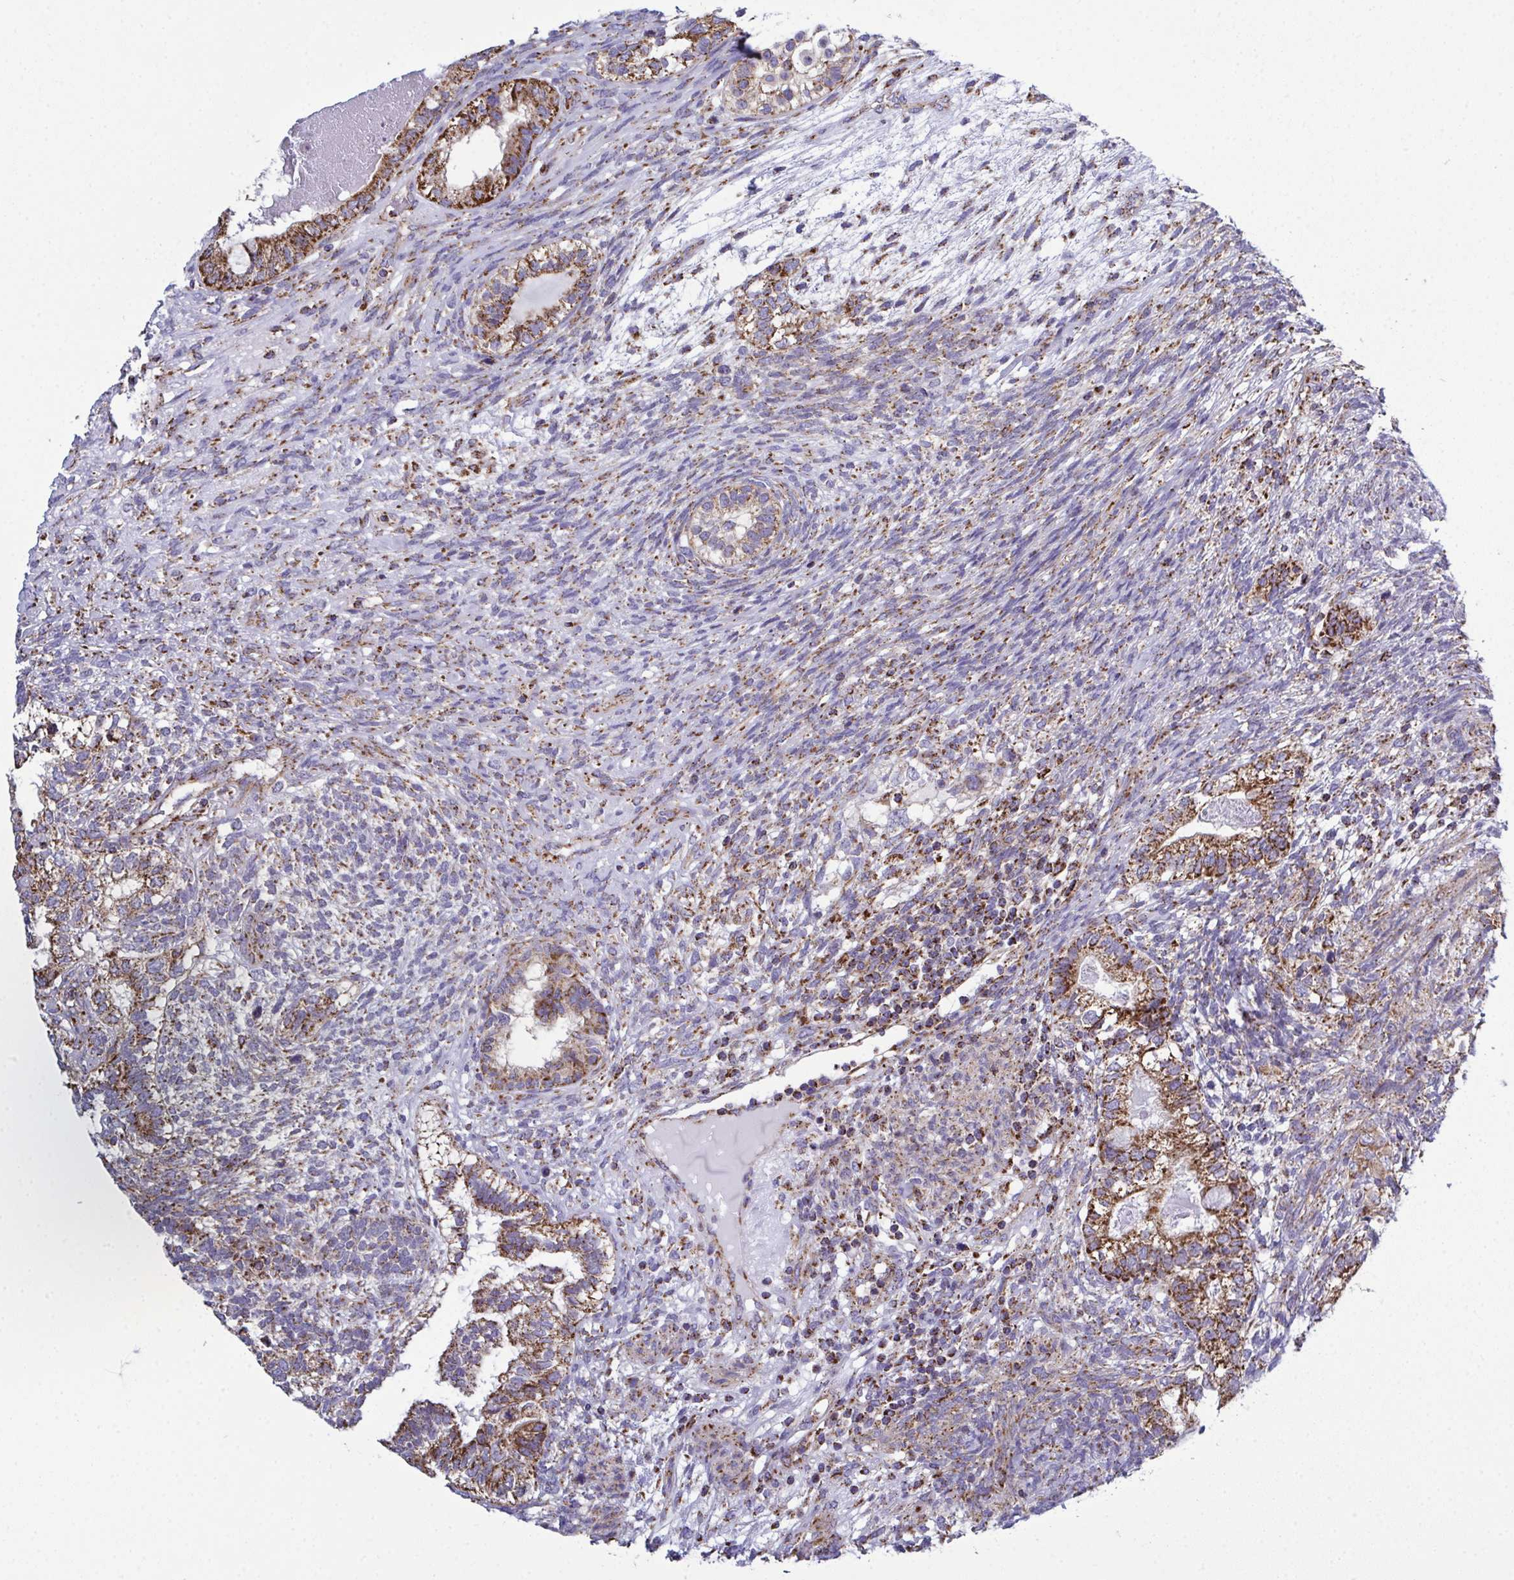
{"staining": {"intensity": "strong", "quantity": ">75%", "location": "cytoplasmic/membranous"}, "tissue": "testis cancer", "cell_type": "Tumor cells", "image_type": "cancer", "snomed": [{"axis": "morphology", "description": "Seminoma, NOS"}, {"axis": "morphology", "description": "Carcinoma, Embryonal, NOS"}, {"axis": "topography", "description": "Testis"}], "caption": "Protein expression analysis of testis embryonal carcinoma displays strong cytoplasmic/membranous expression in approximately >75% of tumor cells. The staining was performed using DAB (3,3'-diaminobenzidine), with brown indicating positive protein expression. Nuclei are stained blue with hematoxylin.", "gene": "CSDE1", "patient": {"sex": "male", "age": 41}}